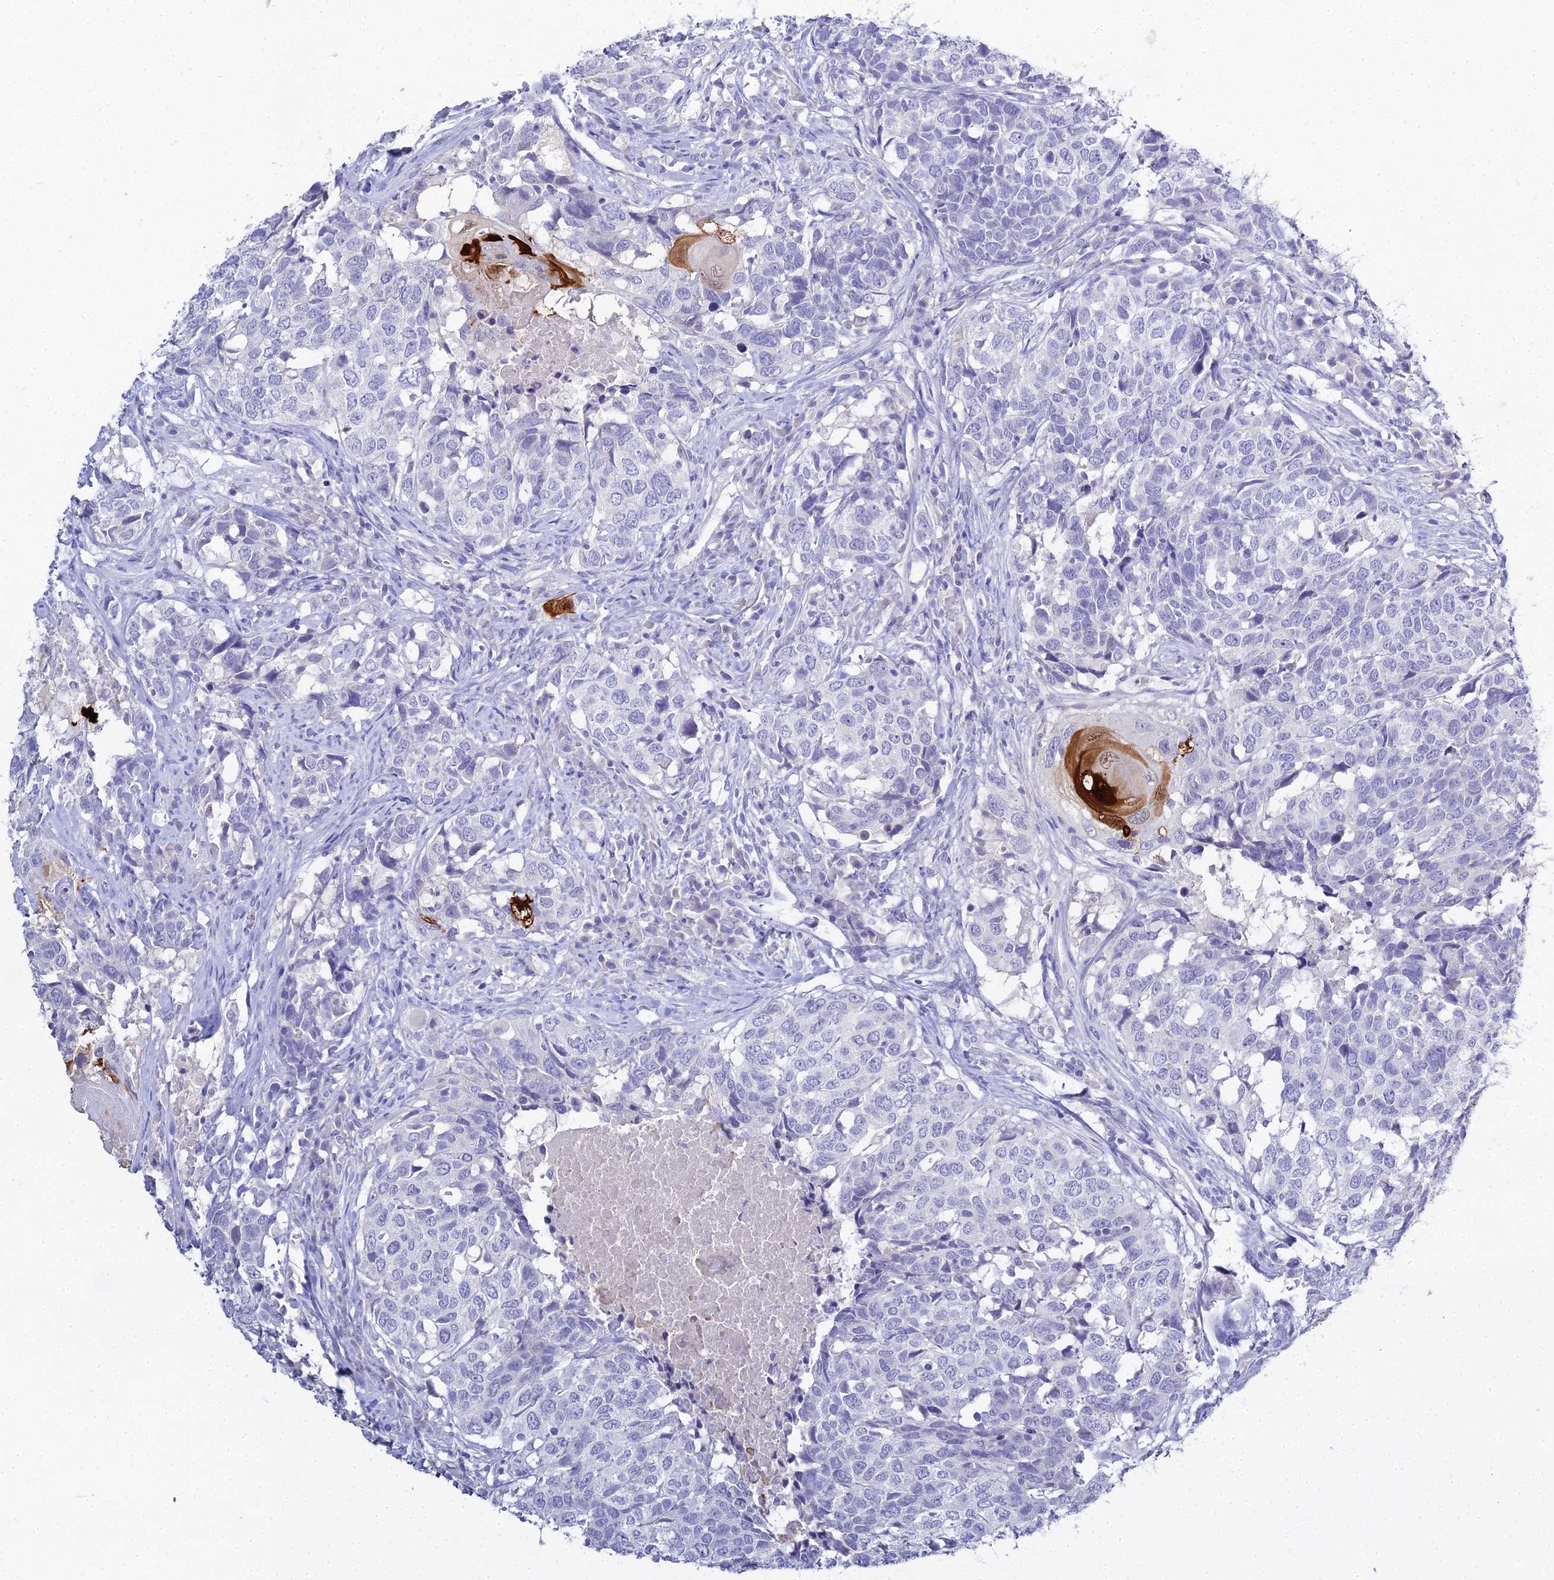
{"staining": {"intensity": "strong", "quantity": "<25%", "location": "cytoplasmic/membranous,nuclear"}, "tissue": "head and neck cancer", "cell_type": "Tumor cells", "image_type": "cancer", "snomed": [{"axis": "morphology", "description": "Squamous cell carcinoma, NOS"}, {"axis": "topography", "description": "Head-Neck"}], "caption": "Head and neck squamous cell carcinoma stained with DAB (3,3'-diaminobenzidine) IHC demonstrates medium levels of strong cytoplasmic/membranous and nuclear positivity in approximately <25% of tumor cells. The protein of interest is stained brown, and the nuclei are stained in blue (DAB IHC with brightfield microscopy, high magnification).", "gene": "S100A7", "patient": {"sex": "male", "age": 66}}